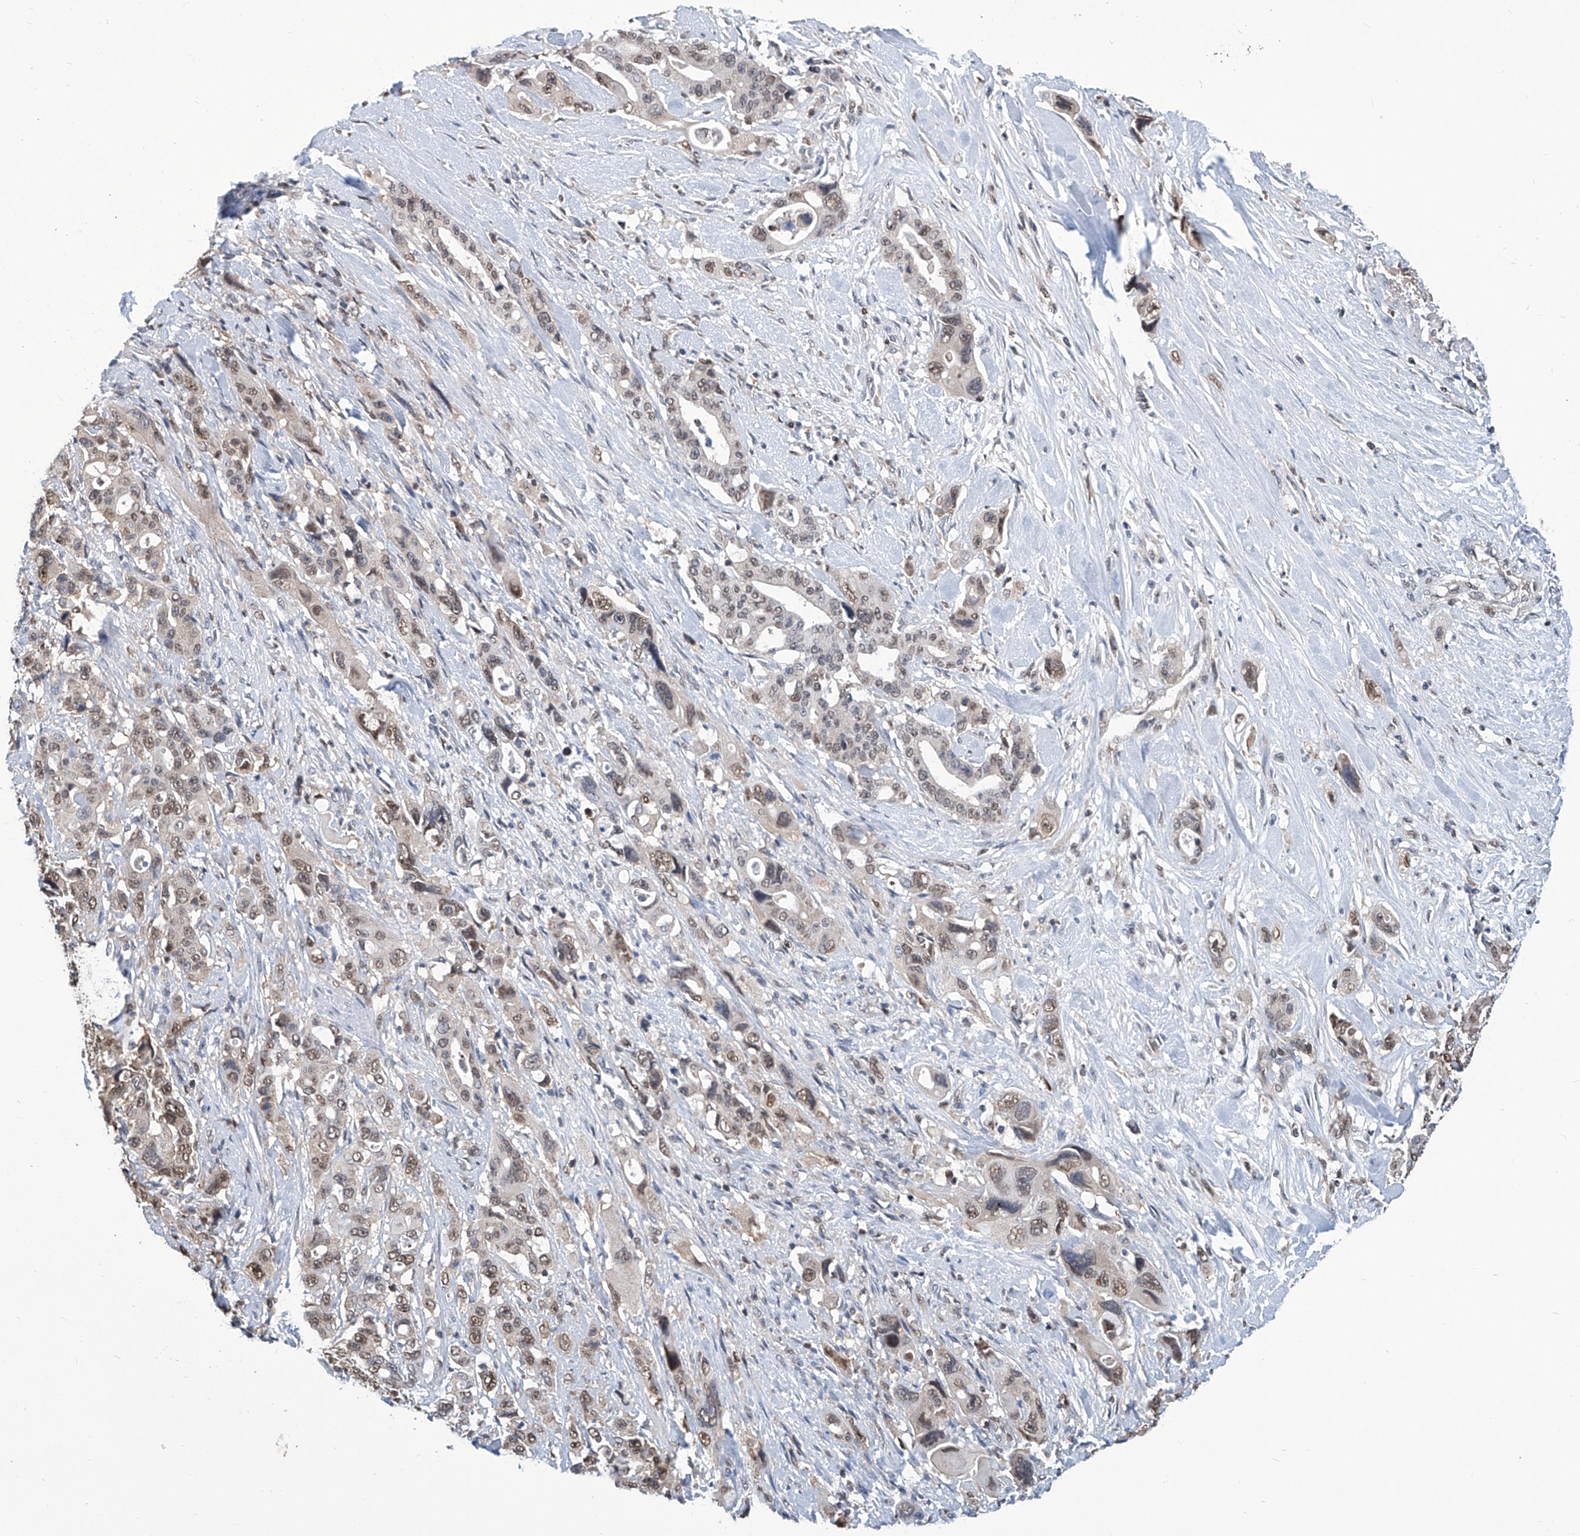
{"staining": {"intensity": "weak", "quantity": ">75%", "location": "nuclear"}, "tissue": "pancreatic cancer", "cell_type": "Tumor cells", "image_type": "cancer", "snomed": [{"axis": "morphology", "description": "Adenocarcinoma, NOS"}, {"axis": "topography", "description": "Pancreas"}], "caption": "Brown immunohistochemical staining in pancreatic adenocarcinoma demonstrates weak nuclear expression in about >75% of tumor cells.", "gene": "SREBF2", "patient": {"sex": "male", "age": 46}}